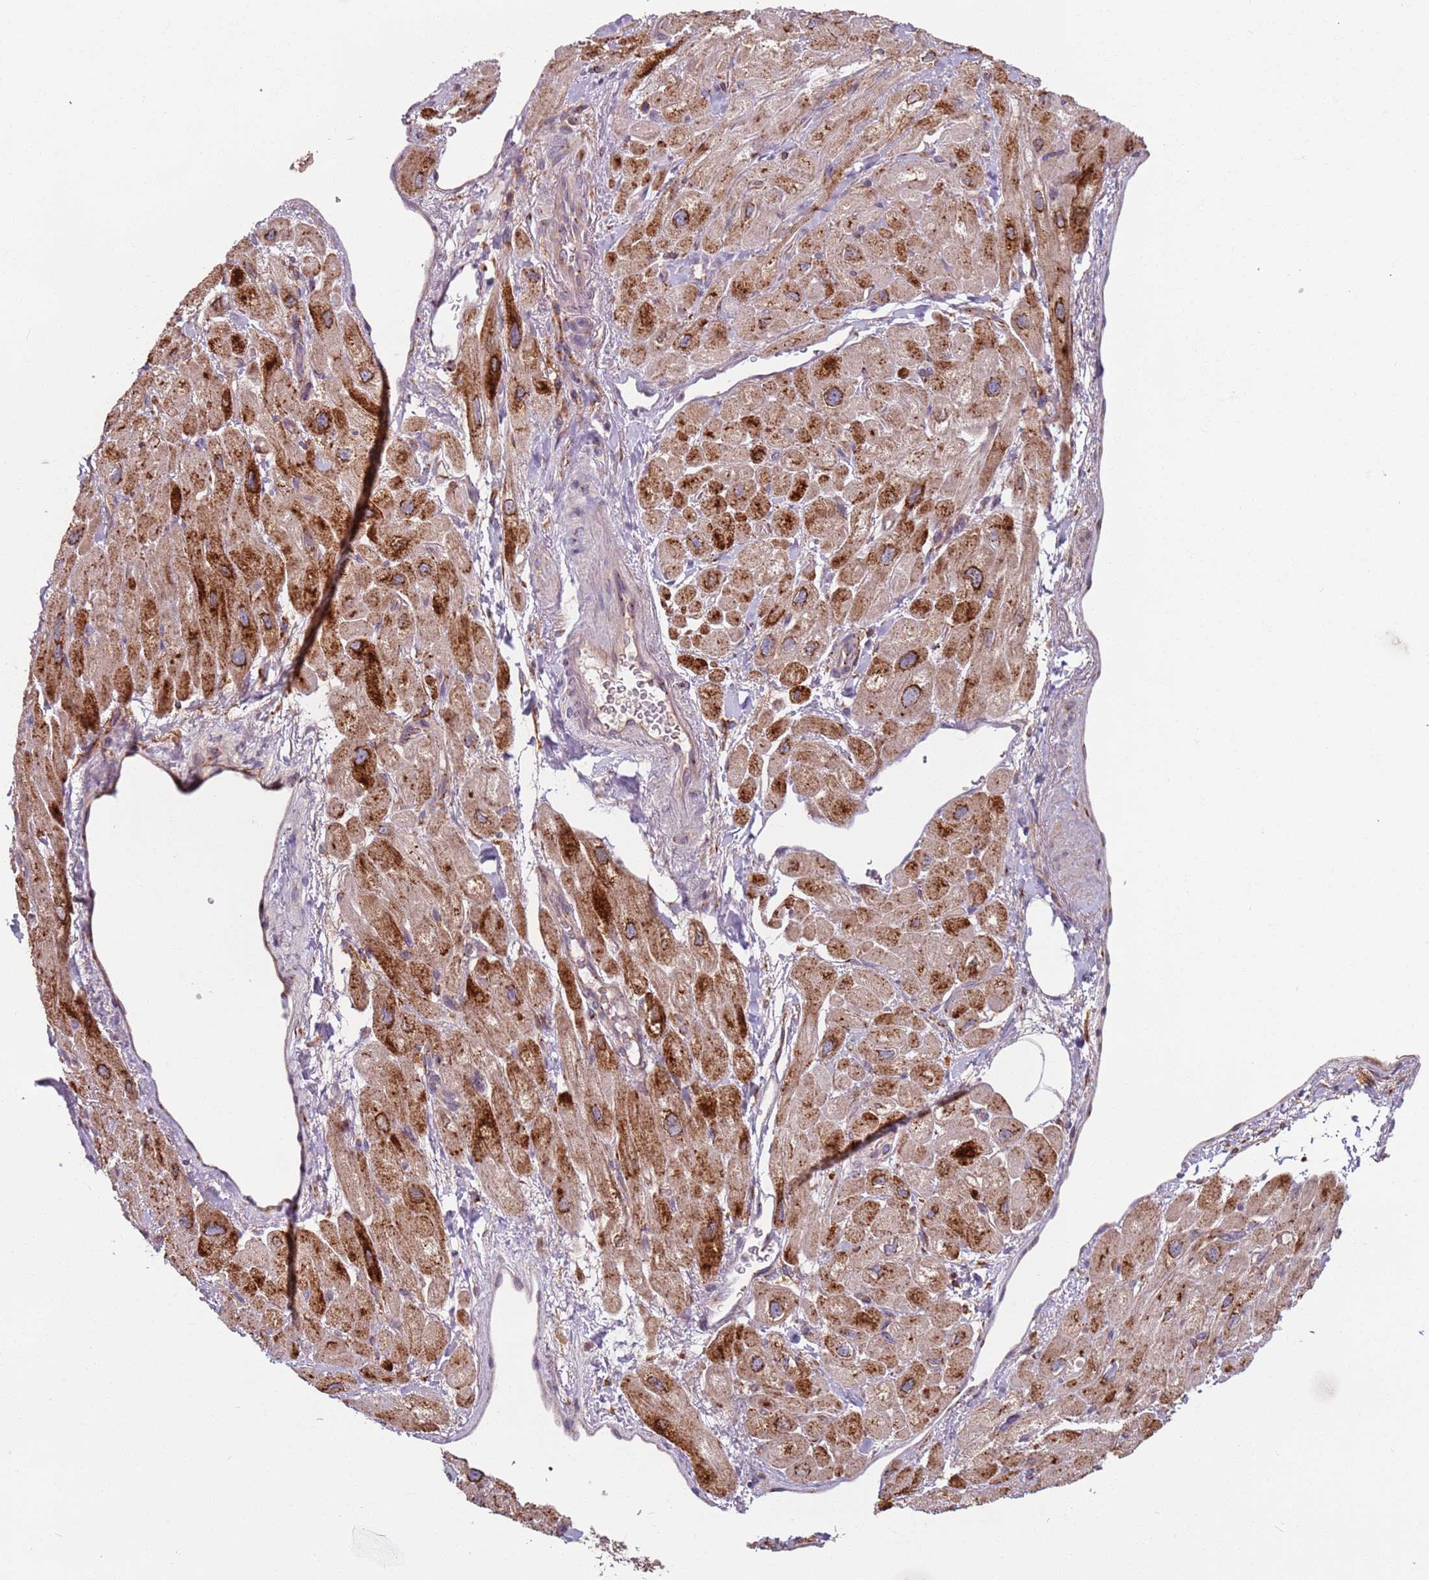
{"staining": {"intensity": "strong", "quantity": "<25%", "location": "cytoplasmic/membranous"}, "tissue": "heart muscle", "cell_type": "Cardiomyocytes", "image_type": "normal", "snomed": [{"axis": "morphology", "description": "Normal tissue, NOS"}, {"axis": "topography", "description": "Heart"}], "caption": "A brown stain shows strong cytoplasmic/membranous positivity of a protein in cardiomyocytes of unremarkable human heart muscle.", "gene": "AKTIP", "patient": {"sex": "male", "age": 65}}